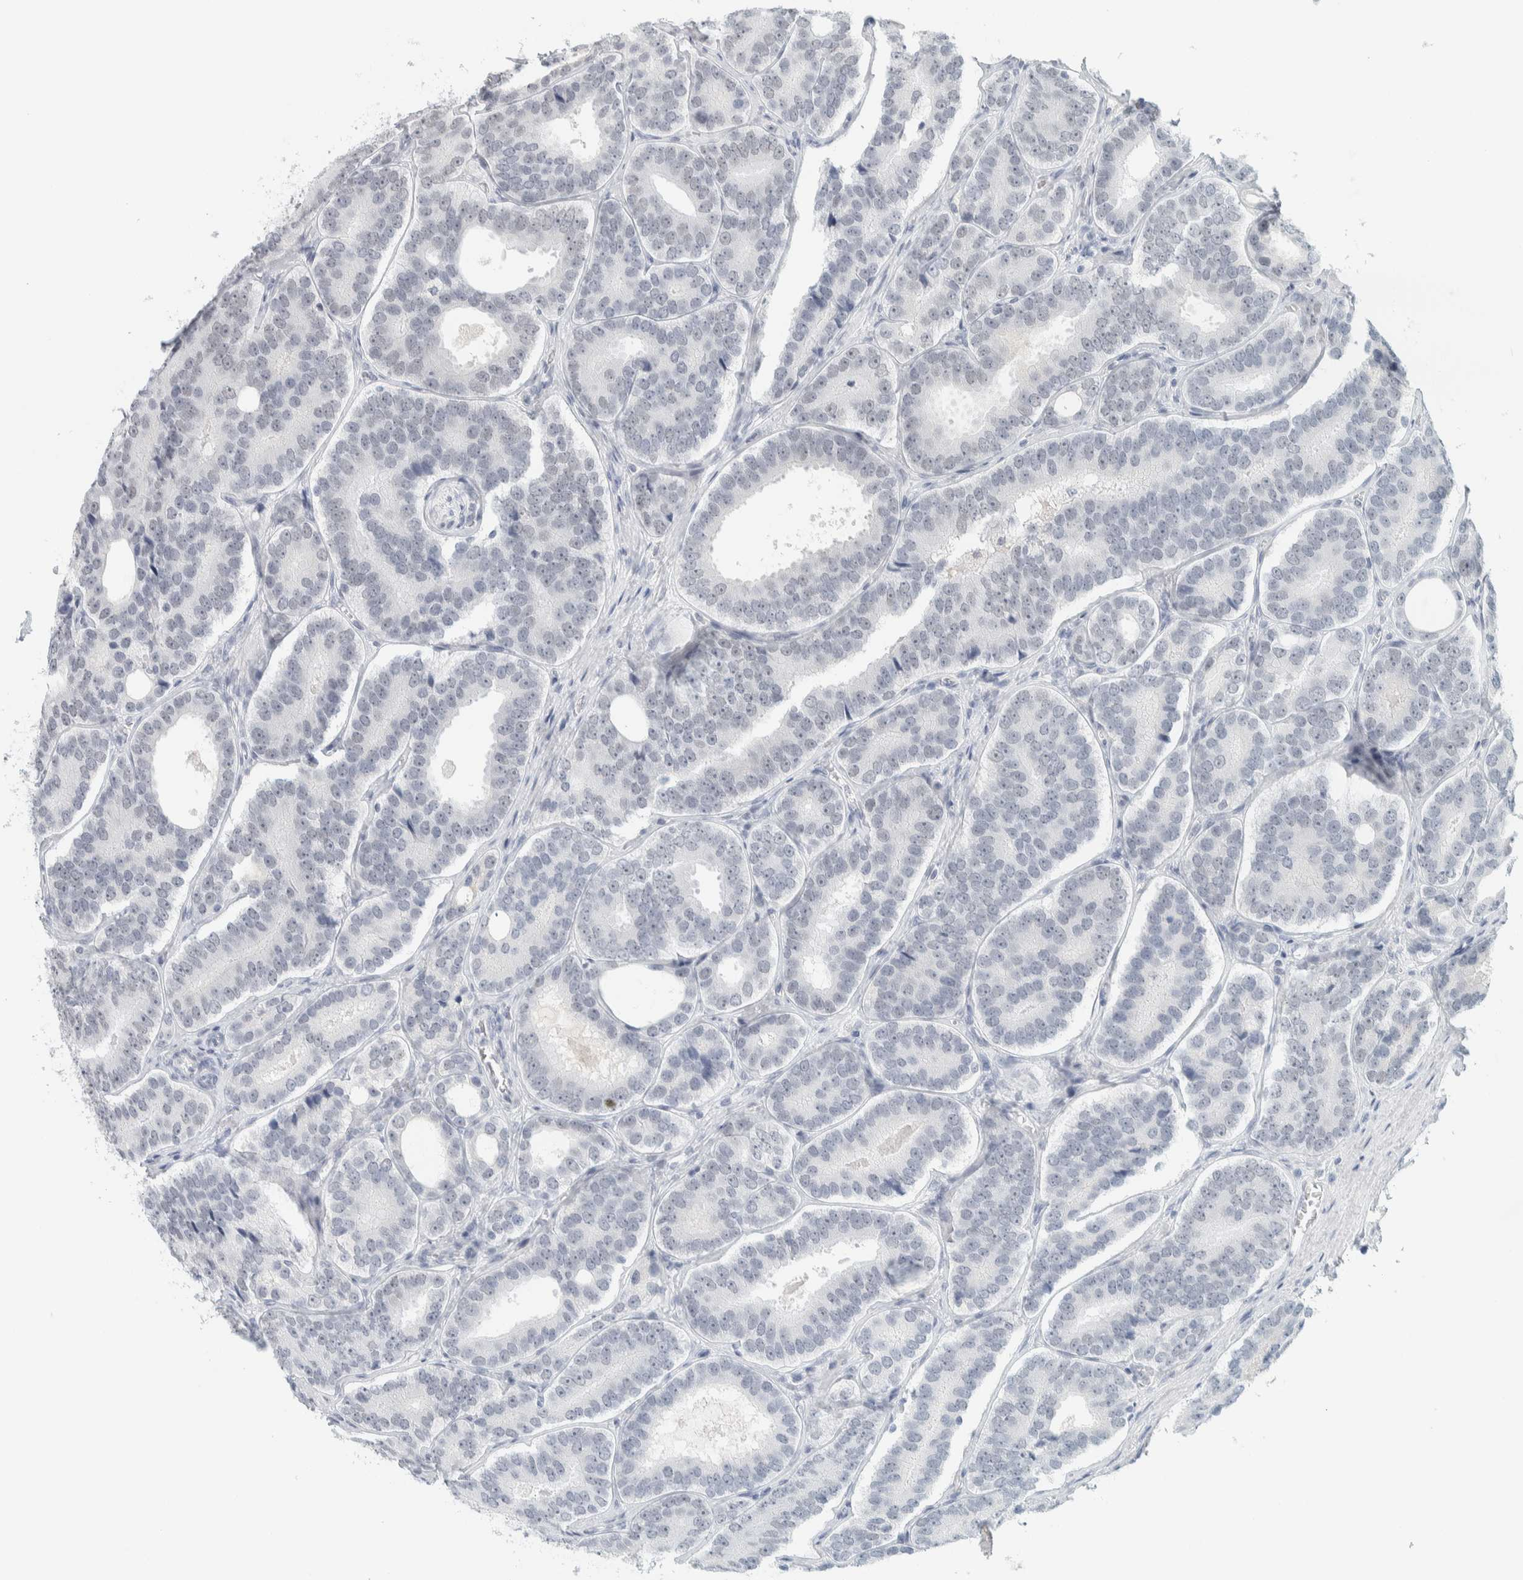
{"staining": {"intensity": "negative", "quantity": "none", "location": "none"}, "tissue": "prostate cancer", "cell_type": "Tumor cells", "image_type": "cancer", "snomed": [{"axis": "morphology", "description": "Adenocarcinoma, High grade"}, {"axis": "topography", "description": "Prostate"}], "caption": "This is an immunohistochemistry (IHC) histopathology image of adenocarcinoma (high-grade) (prostate). There is no positivity in tumor cells.", "gene": "CDH17", "patient": {"sex": "male", "age": 56}}